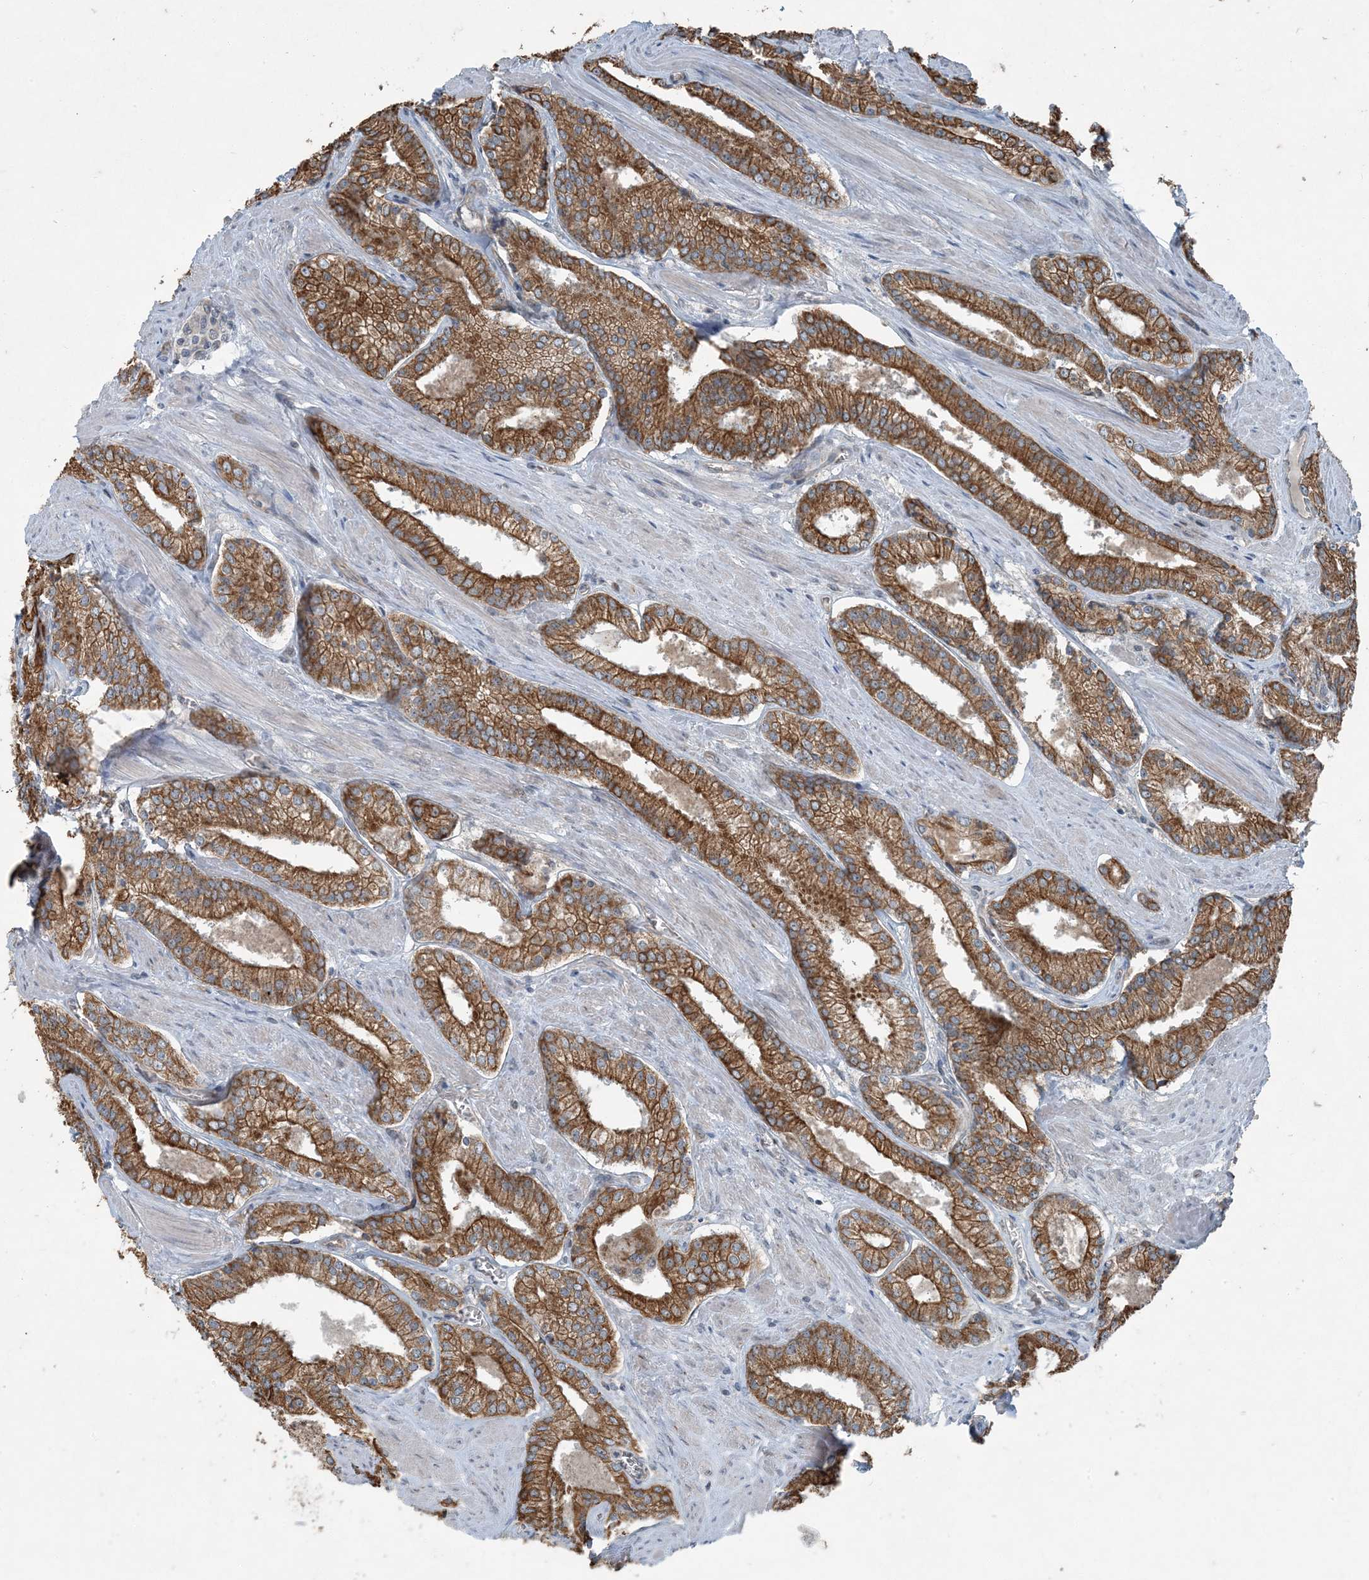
{"staining": {"intensity": "strong", "quantity": ">75%", "location": "cytoplasmic/membranous"}, "tissue": "prostate cancer", "cell_type": "Tumor cells", "image_type": "cancer", "snomed": [{"axis": "morphology", "description": "Adenocarcinoma, Low grade"}, {"axis": "topography", "description": "Prostate"}], "caption": "An immunohistochemistry (IHC) histopathology image of neoplastic tissue is shown. Protein staining in brown shows strong cytoplasmic/membranous positivity in prostate cancer within tumor cells. (DAB = brown stain, brightfield microscopy at high magnification).", "gene": "PC", "patient": {"sex": "male", "age": 54}}